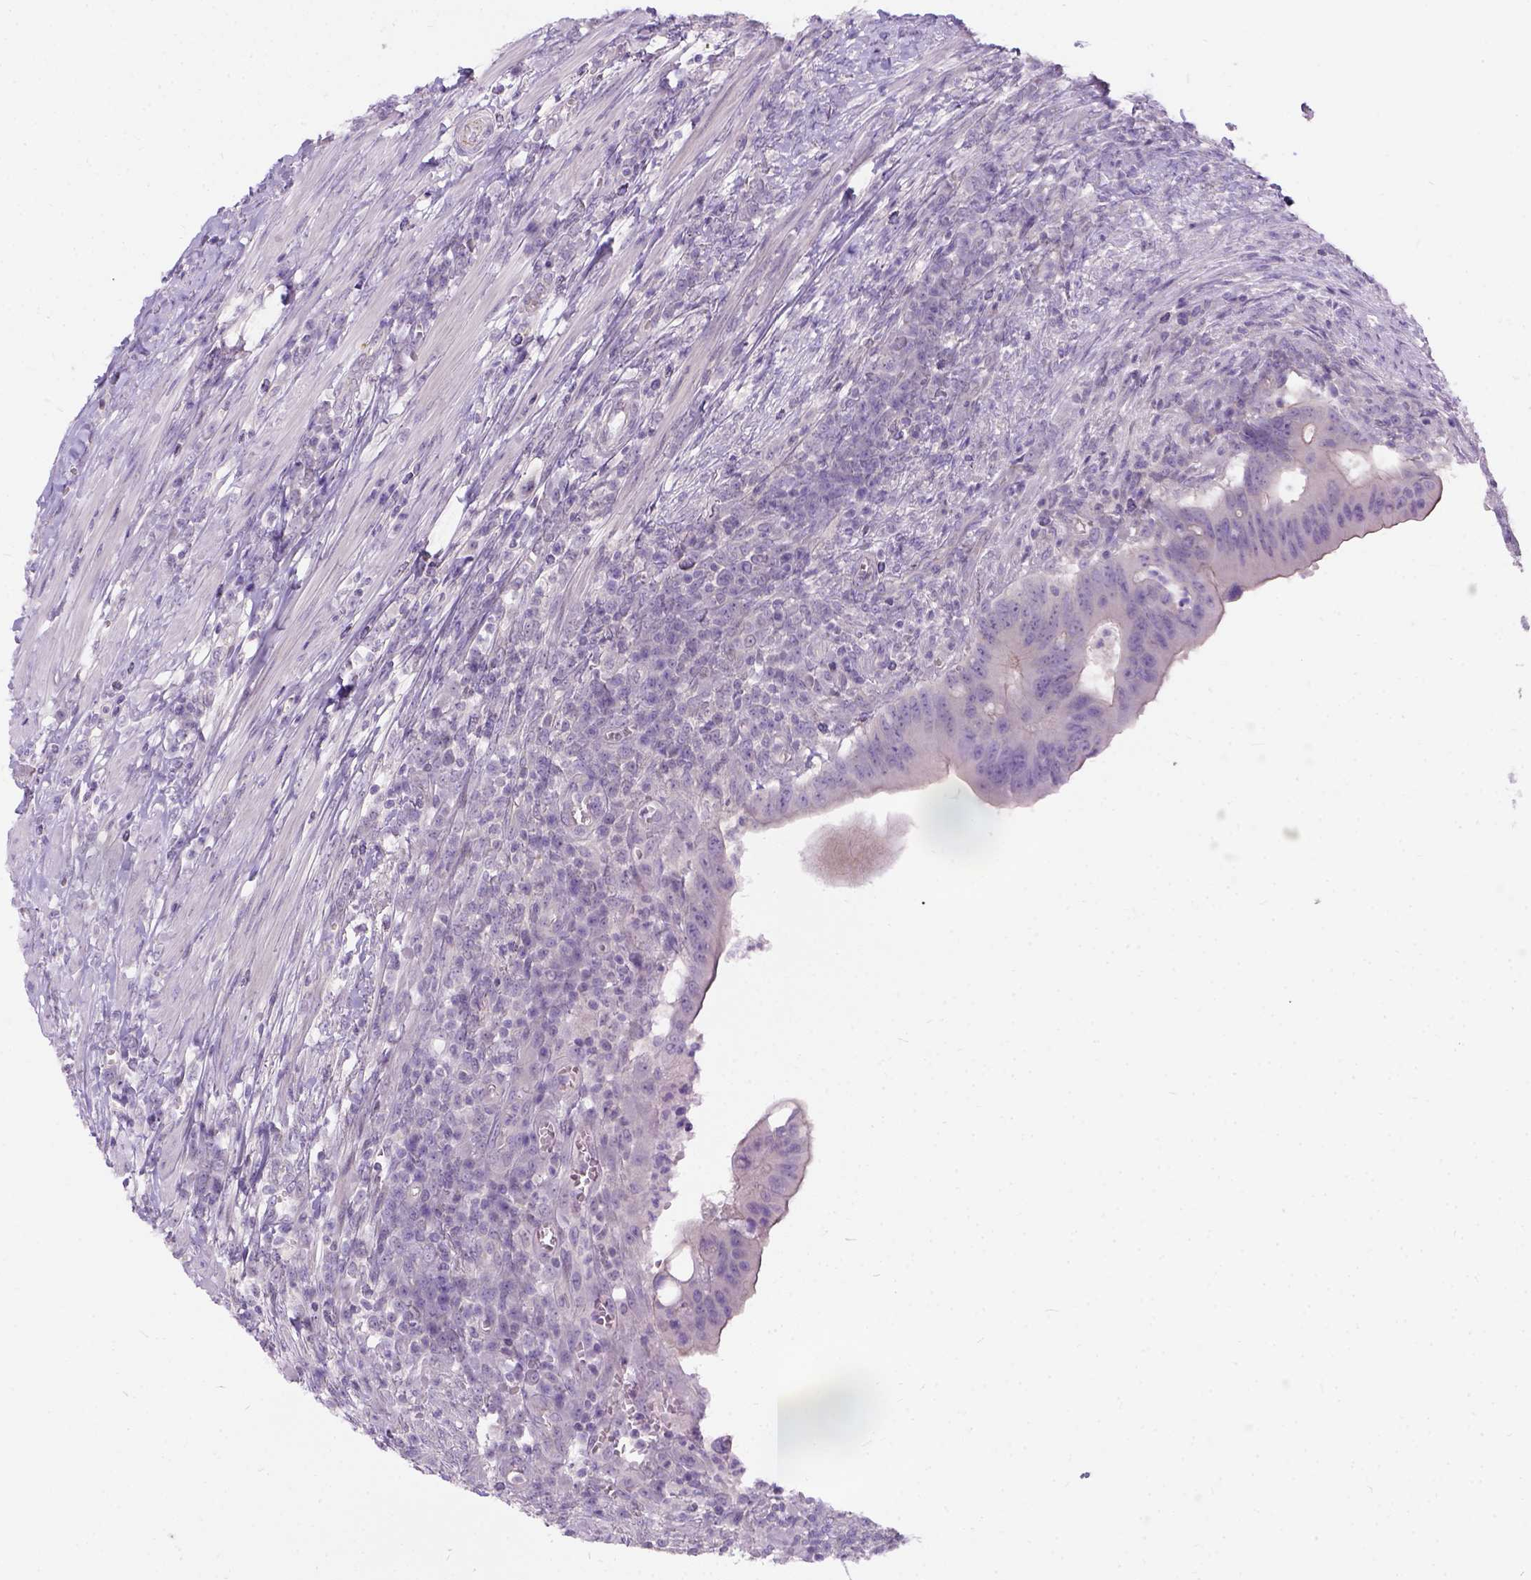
{"staining": {"intensity": "negative", "quantity": "none", "location": "none"}, "tissue": "colorectal cancer", "cell_type": "Tumor cells", "image_type": "cancer", "snomed": [{"axis": "morphology", "description": "Adenocarcinoma, NOS"}, {"axis": "topography", "description": "Colon"}], "caption": "IHC micrograph of colorectal cancer stained for a protein (brown), which demonstrates no positivity in tumor cells.", "gene": "C20orf144", "patient": {"sex": "male", "age": 65}}